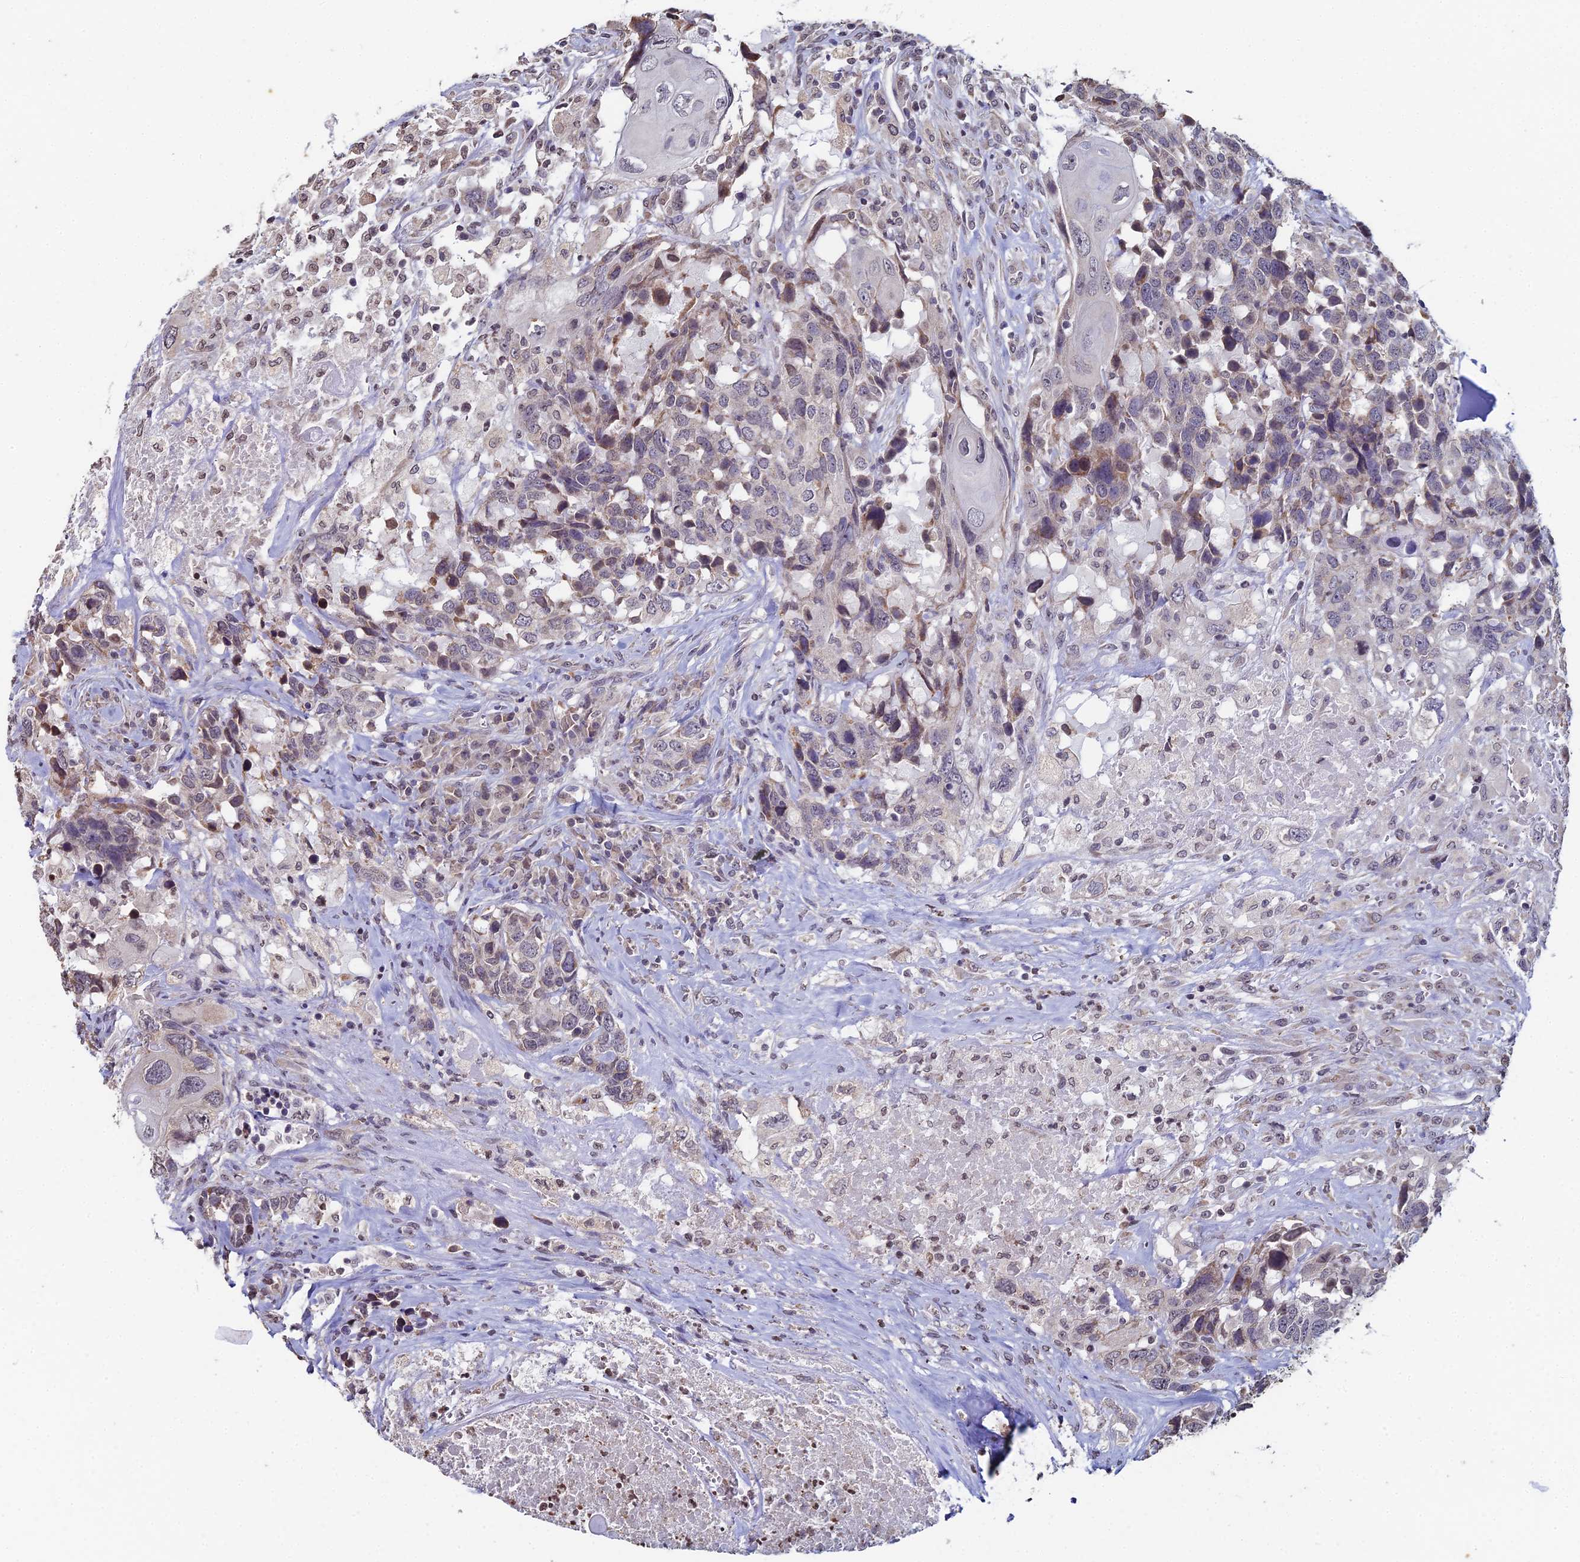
{"staining": {"intensity": "weak", "quantity": "<25%", "location": "cytoplasmic/membranous"}, "tissue": "head and neck cancer", "cell_type": "Tumor cells", "image_type": "cancer", "snomed": [{"axis": "morphology", "description": "Squamous cell carcinoma, NOS"}, {"axis": "topography", "description": "Head-Neck"}], "caption": "Immunohistochemical staining of human squamous cell carcinoma (head and neck) exhibits no significant staining in tumor cells.", "gene": "PRR22", "patient": {"sex": "male", "age": 66}}